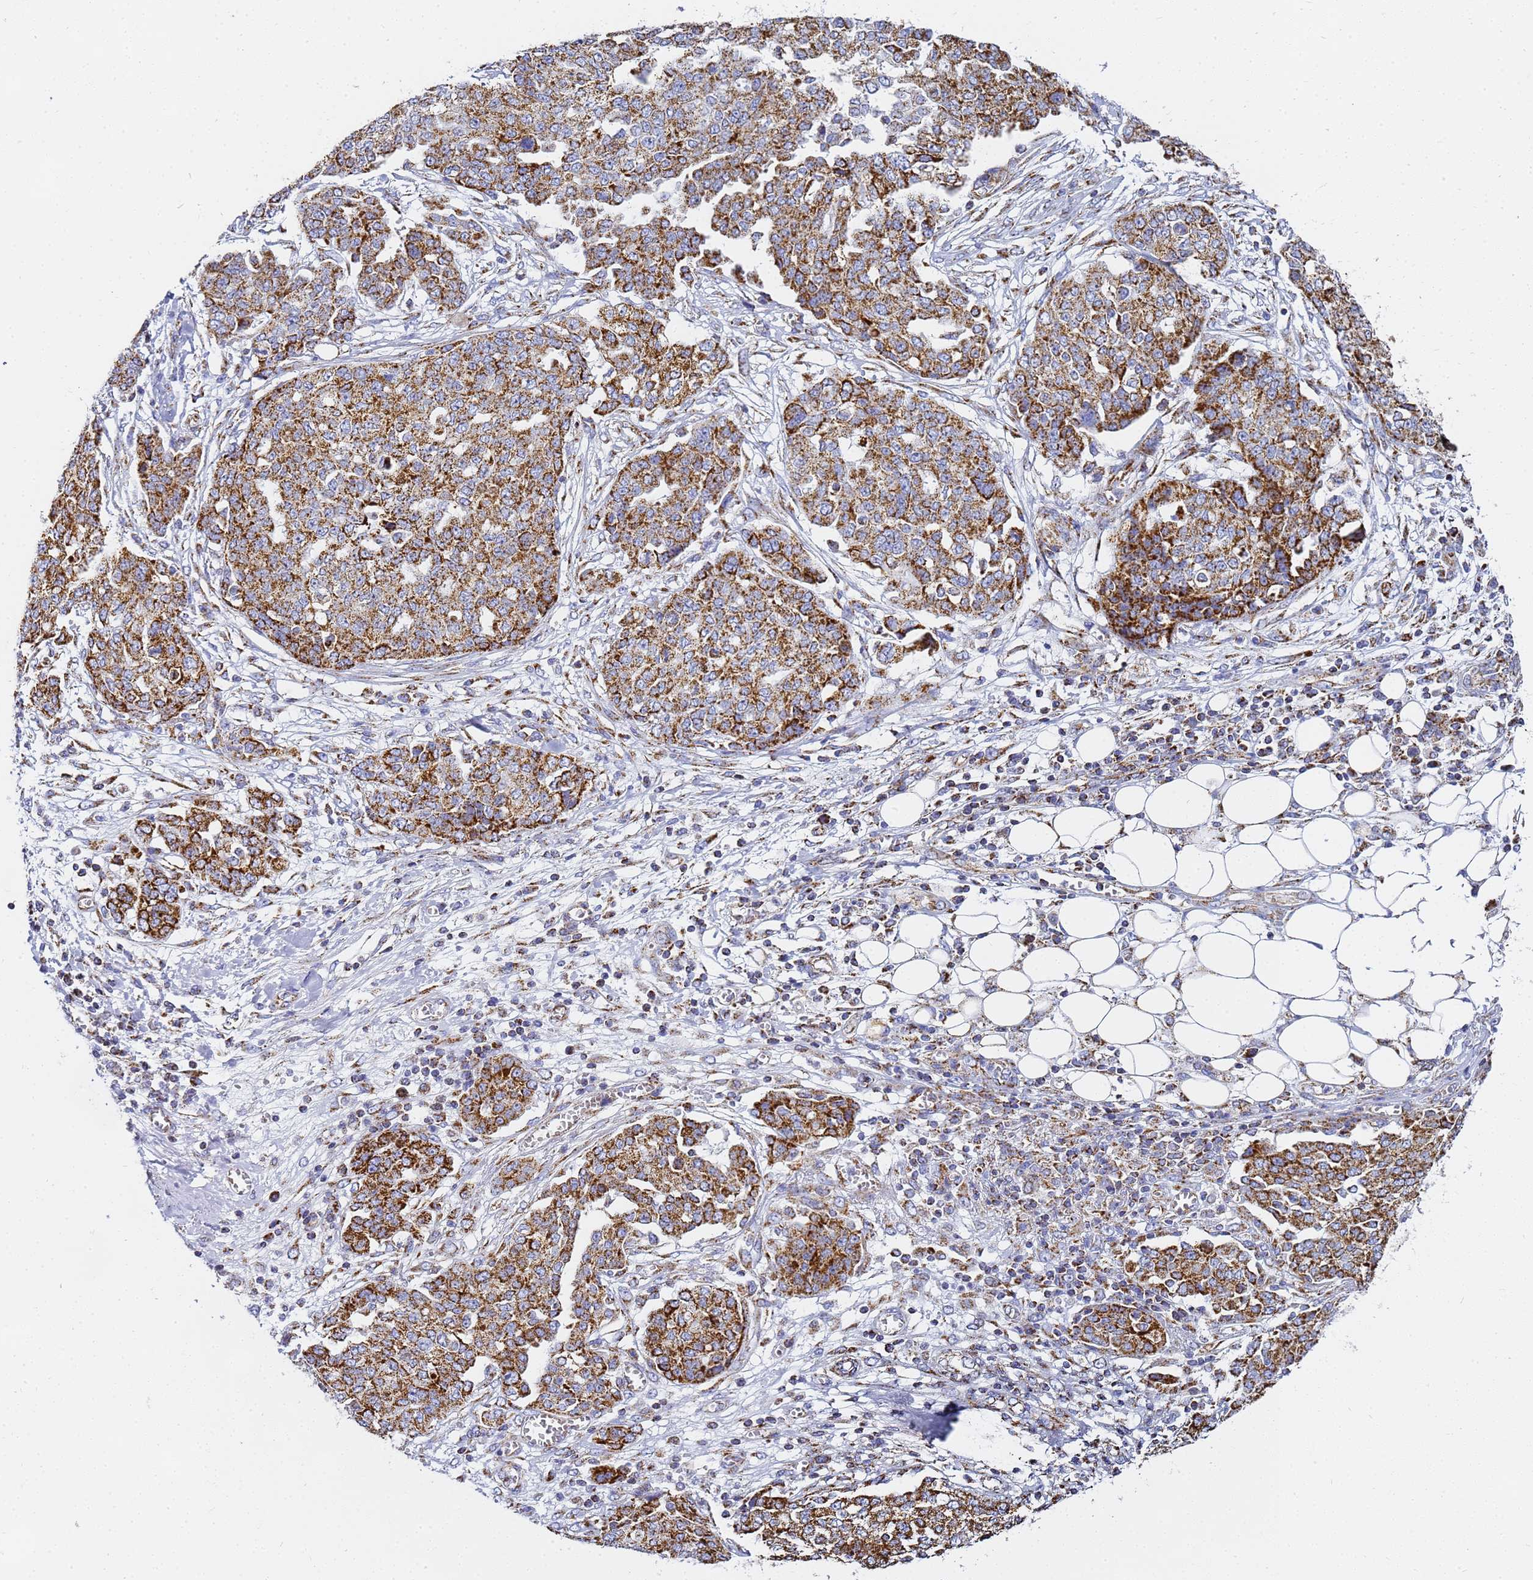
{"staining": {"intensity": "strong", "quantity": ">75%", "location": "cytoplasmic/membranous"}, "tissue": "ovarian cancer", "cell_type": "Tumor cells", "image_type": "cancer", "snomed": [{"axis": "morphology", "description": "Cystadenocarcinoma, serous, NOS"}, {"axis": "topography", "description": "Soft tissue"}, {"axis": "topography", "description": "Ovary"}], "caption": "Immunohistochemistry (DAB (3,3'-diaminobenzidine)) staining of human ovarian cancer demonstrates strong cytoplasmic/membranous protein positivity in about >75% of tumor cells.", "gene": "CNIH4", "patient": {"sex": "female", "age": 57}}